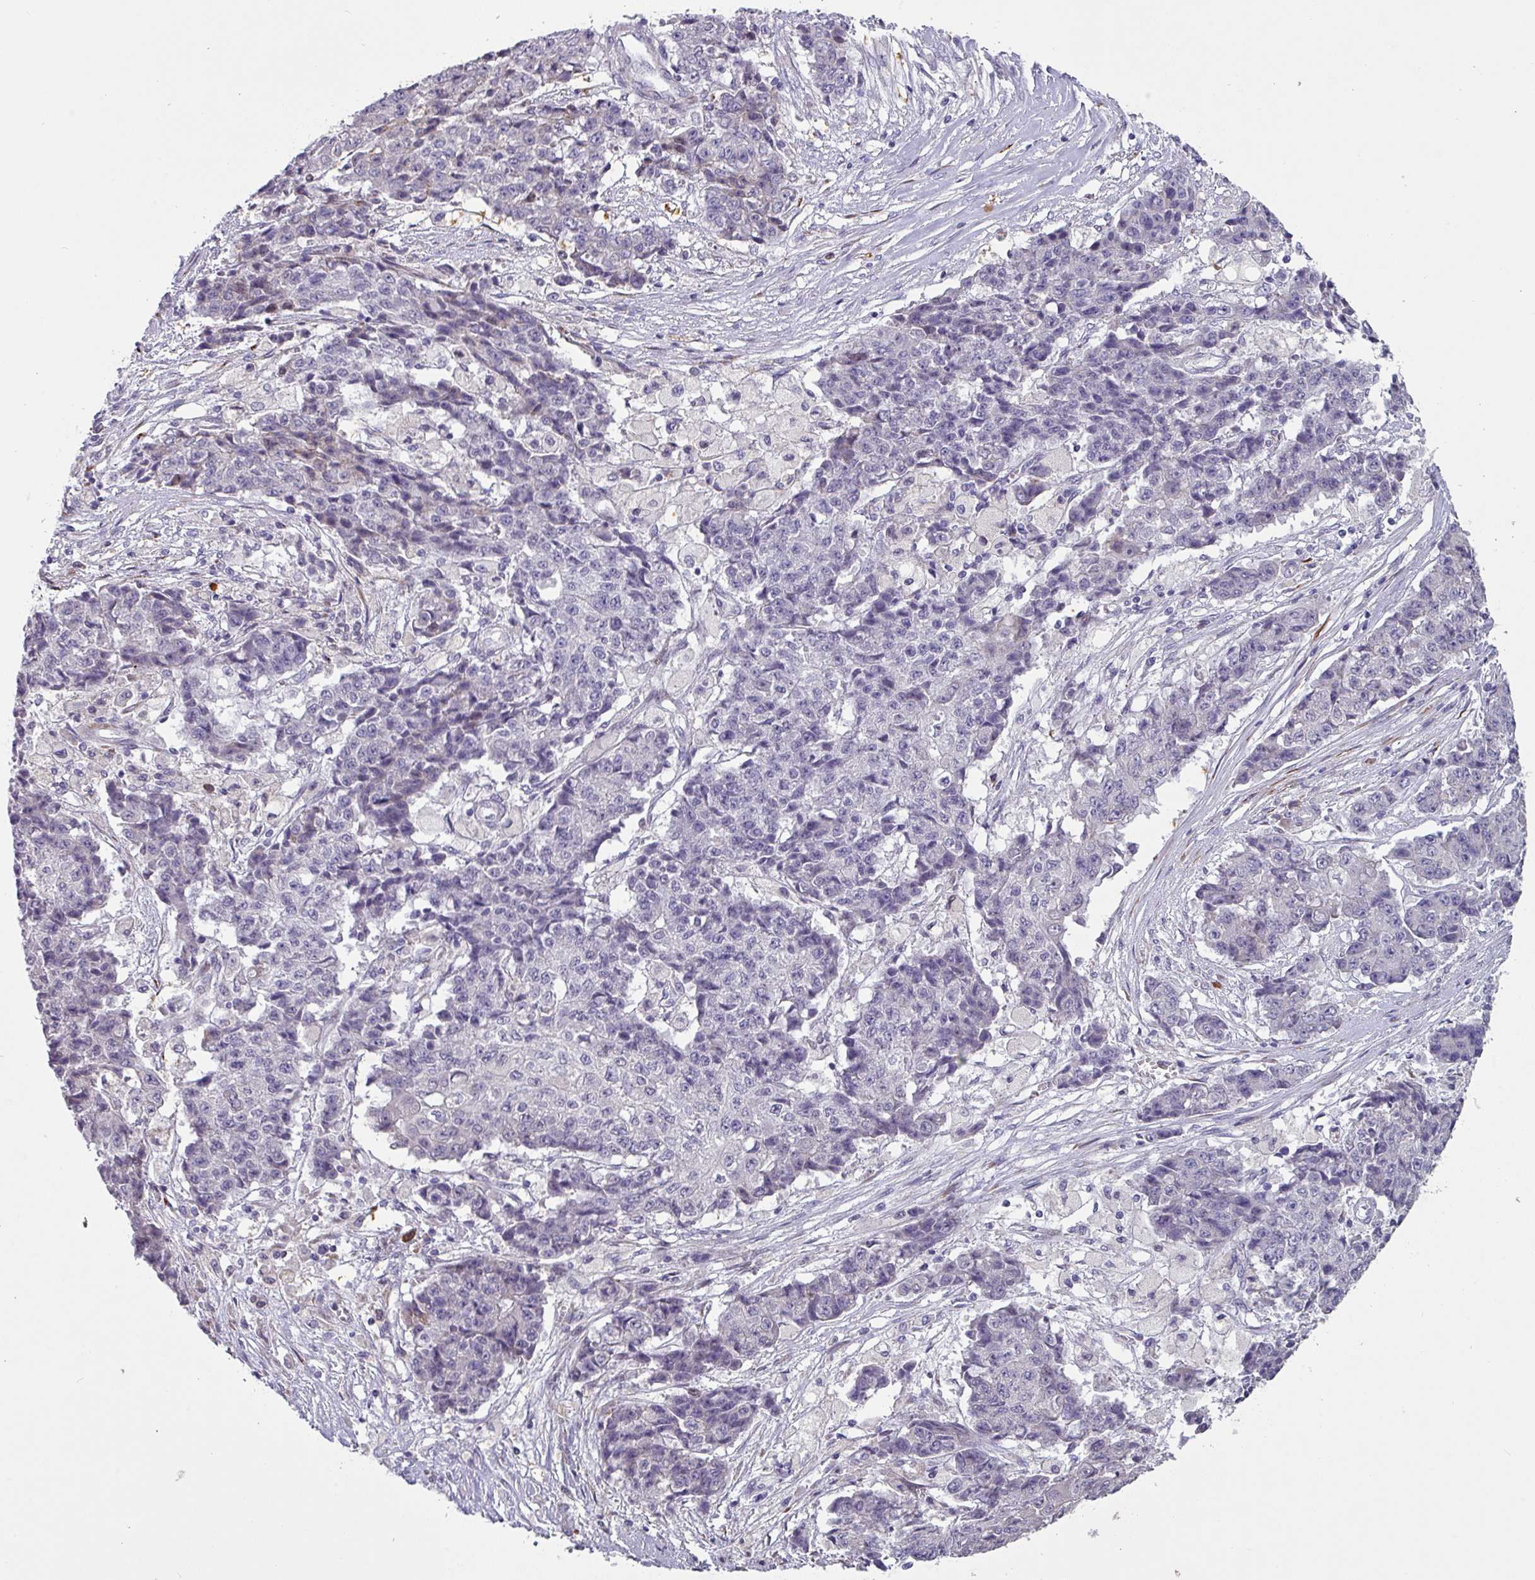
{"staining": {"intensity": "negative", "quantity": "none", "location": "none"}, "tissue": "ovarian cancer", "cell_type": "Tumor cells", "image_type": "cancer", "snomed": [{"axis": "morphology", "description": "Carcinoma, endometroid"}, {"axis": "topography", "description": "Ovary"}], "caption": "High magnification brightfield microscopy of ovarian cancer stained with DAB (brown) and counterstained with hematoxylin (blue): tumor cells show no significant expression.", "gene": "KLHL3", "patient": {"sex": "female", "age": 42}}